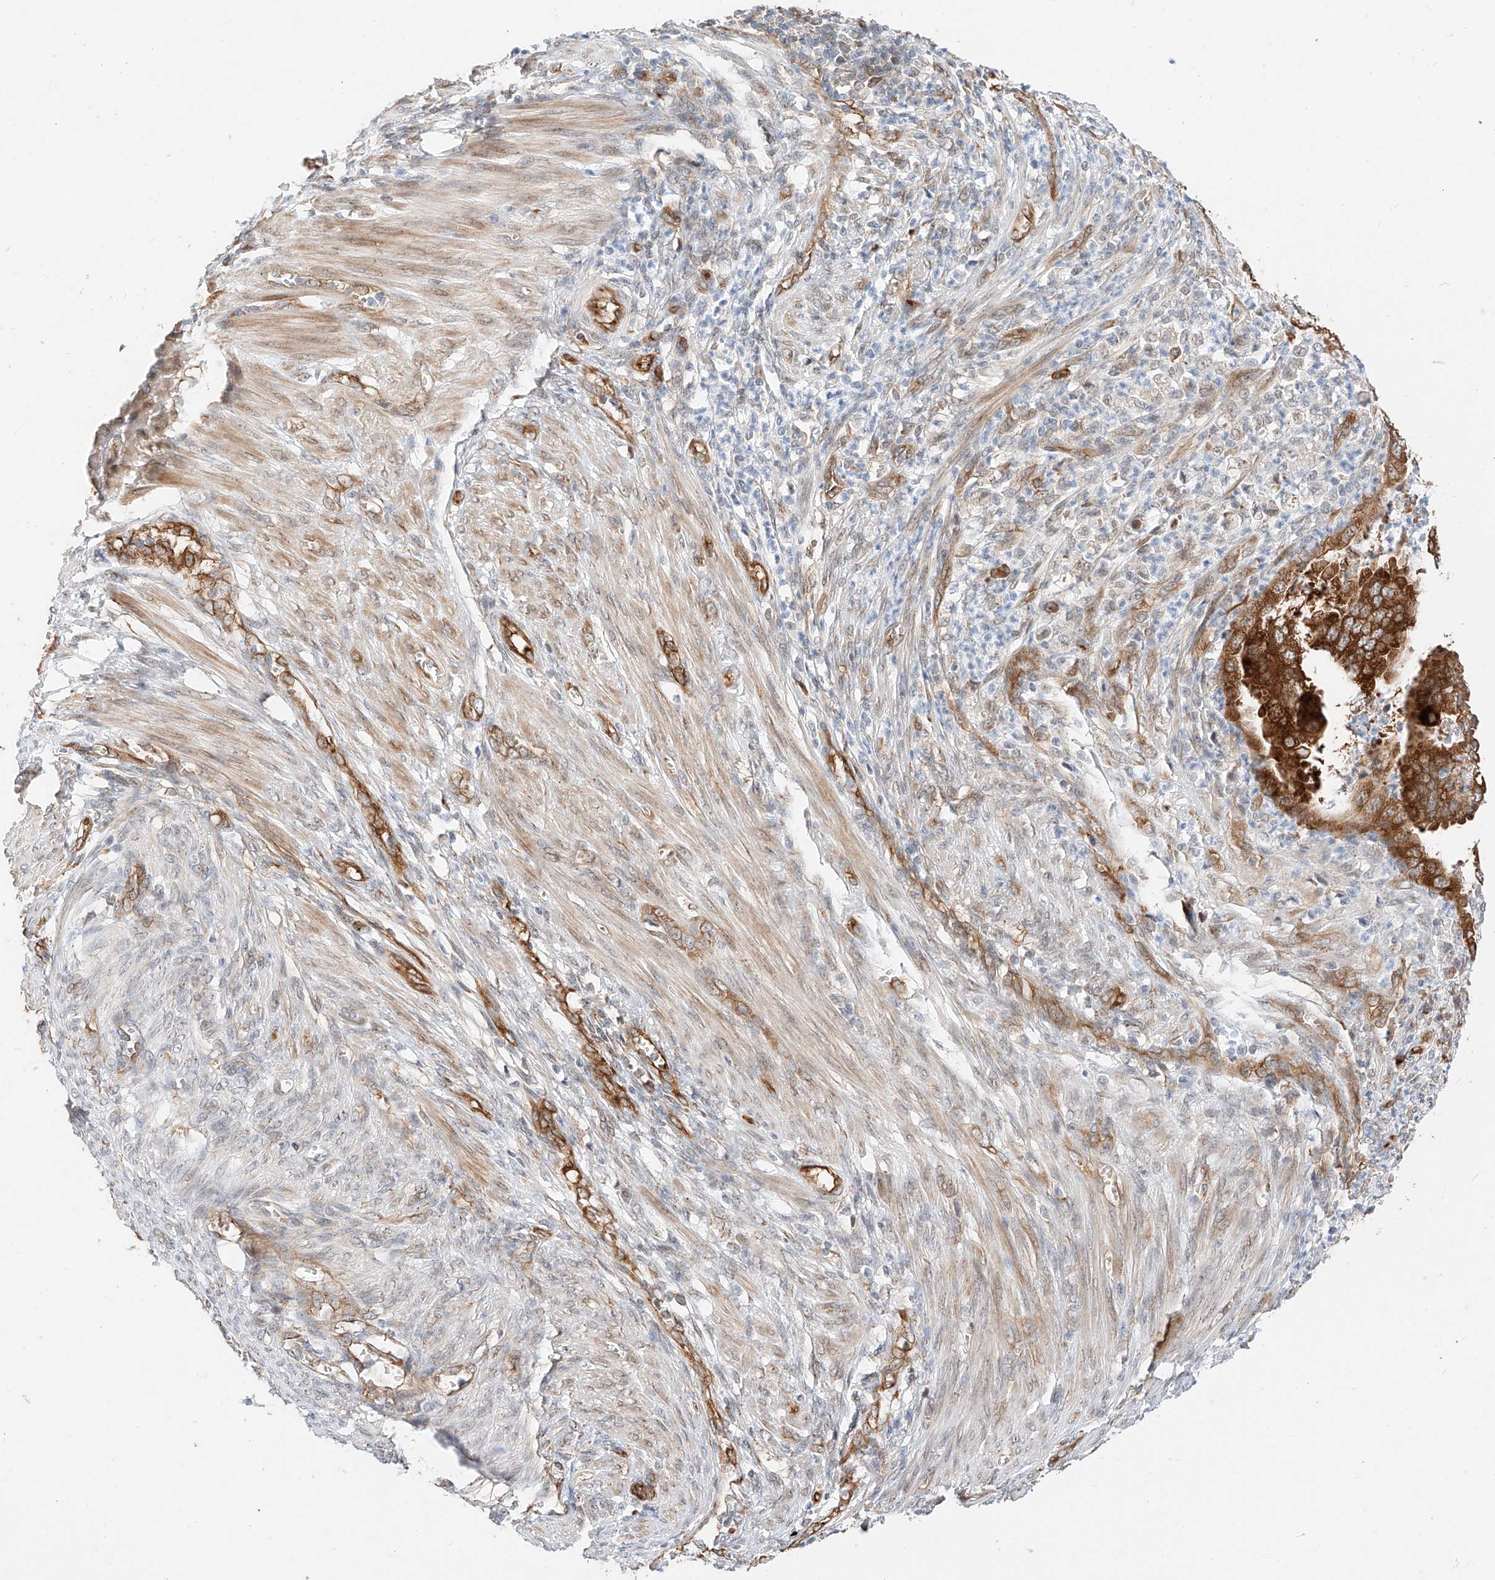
{"staining": {"intensity": "strong", "quantity": ">75%", "location": "cytoplasmic/membranous"}, "tissue": "endometrial cancer", "cell_type": "Tumor cells", "image_type": "cancer", "snomed": [{"axis": "morphology", "description": "Adenocarcinoma, NOS"}, {"axis": "topography", "description": "Endometrium"}], "caption": "A high amount of strong cytoplasmic/membranous expression is identified in approximately >75% of tumor cells in endometrial adenocarcinoma tissue. The protein is stained brown, and the nuclei are stained in blue (DAB IHC with brightfield microscopy, high magnification).", "gene": "CARMIL1", "patient": {"sex": "female", "age": 51}}